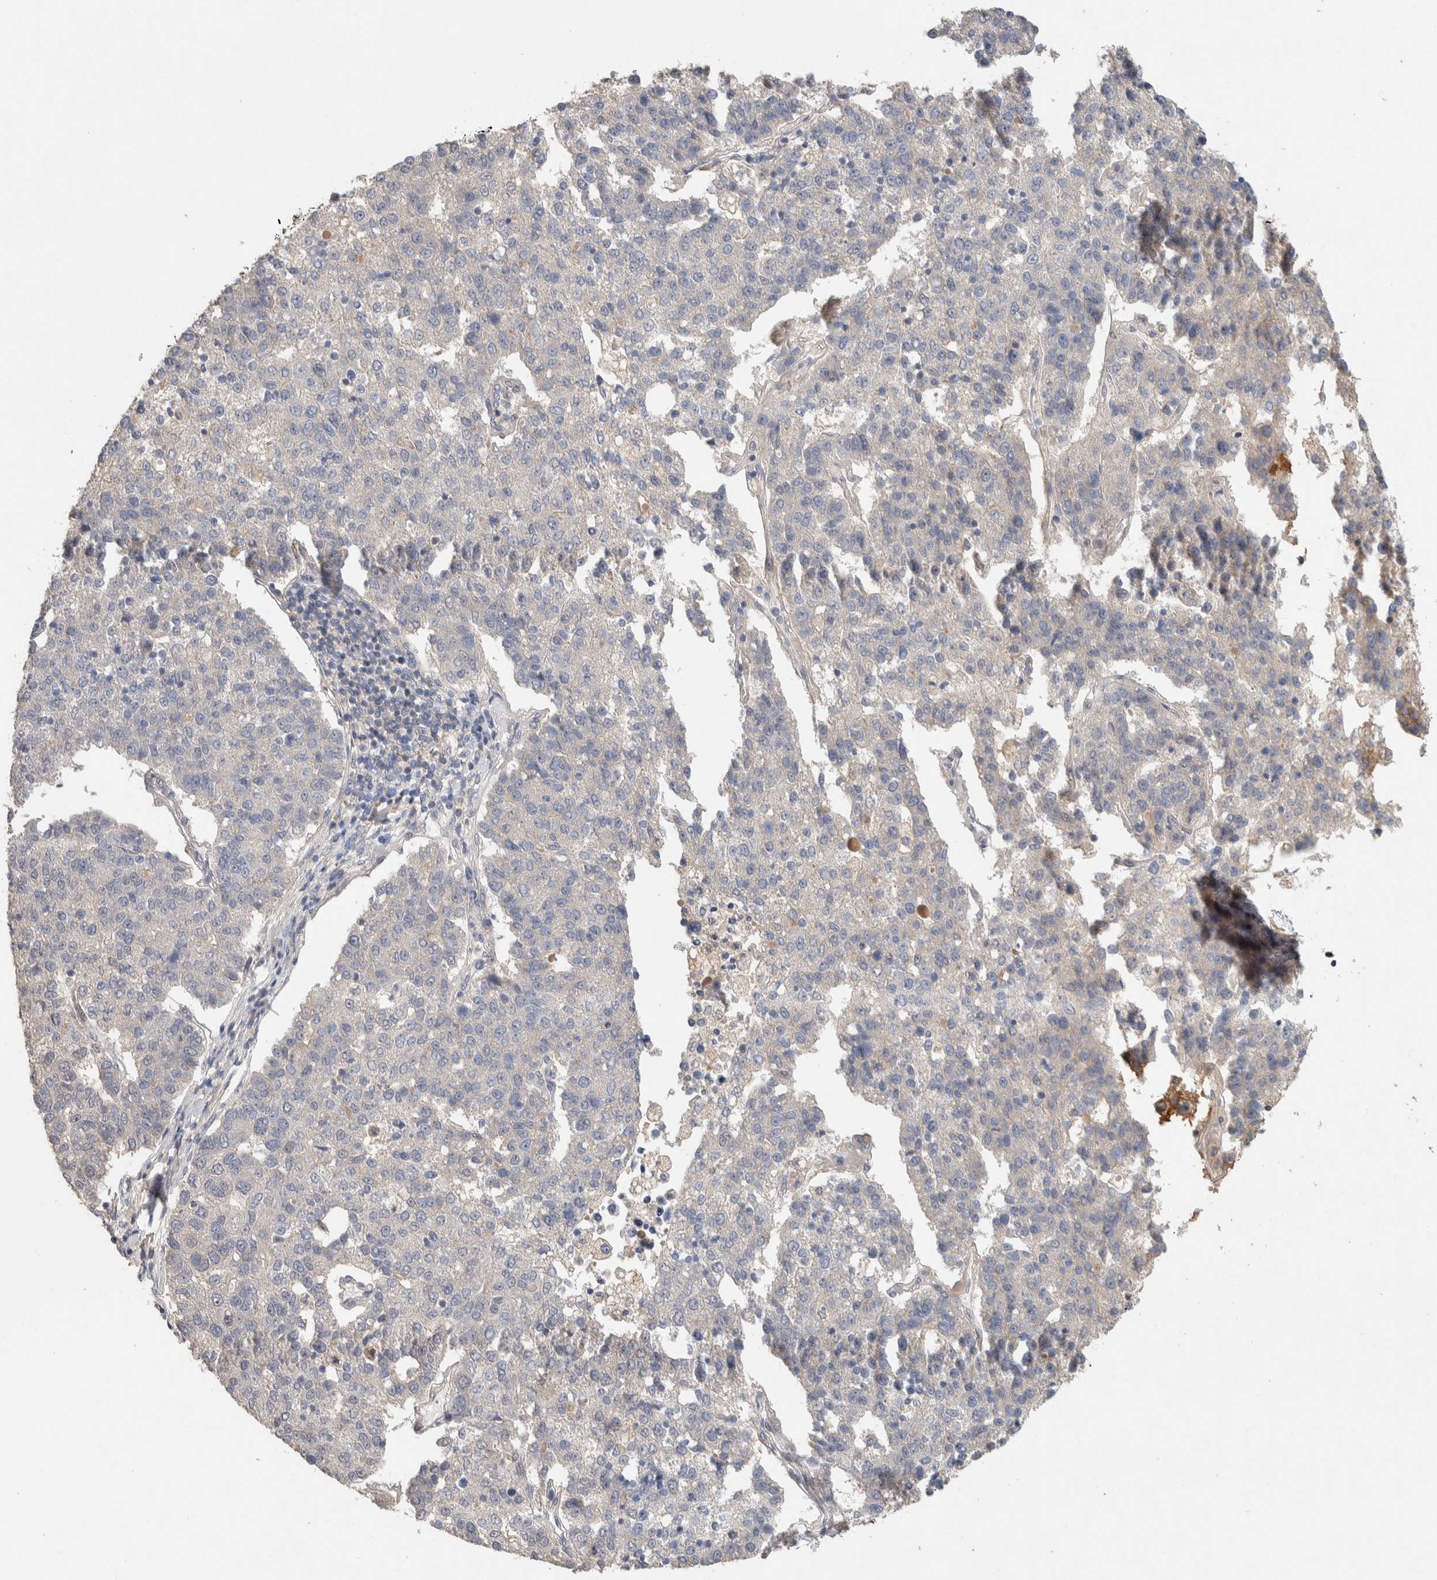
{"staining": {"intensity": "negative", "quantity": "none", "location": "none"}, "tissue": "pancreatic cancer", "cell_type": "Tumor cells", "image_type": "cancer", "snomed": [{"axis": "morphology", "description": "Adenocarcinoma, NOS"}, {"axis": "topography", "description": "Pancreas"}], "caption": "This is an immunohistochemistry (IHC) histopathology image of adenocarcinoma (pancreatic). There is no positivity in tumor cells.", "gene": "CYSRT1", "patient": {"sex": "female", "age": 61}}